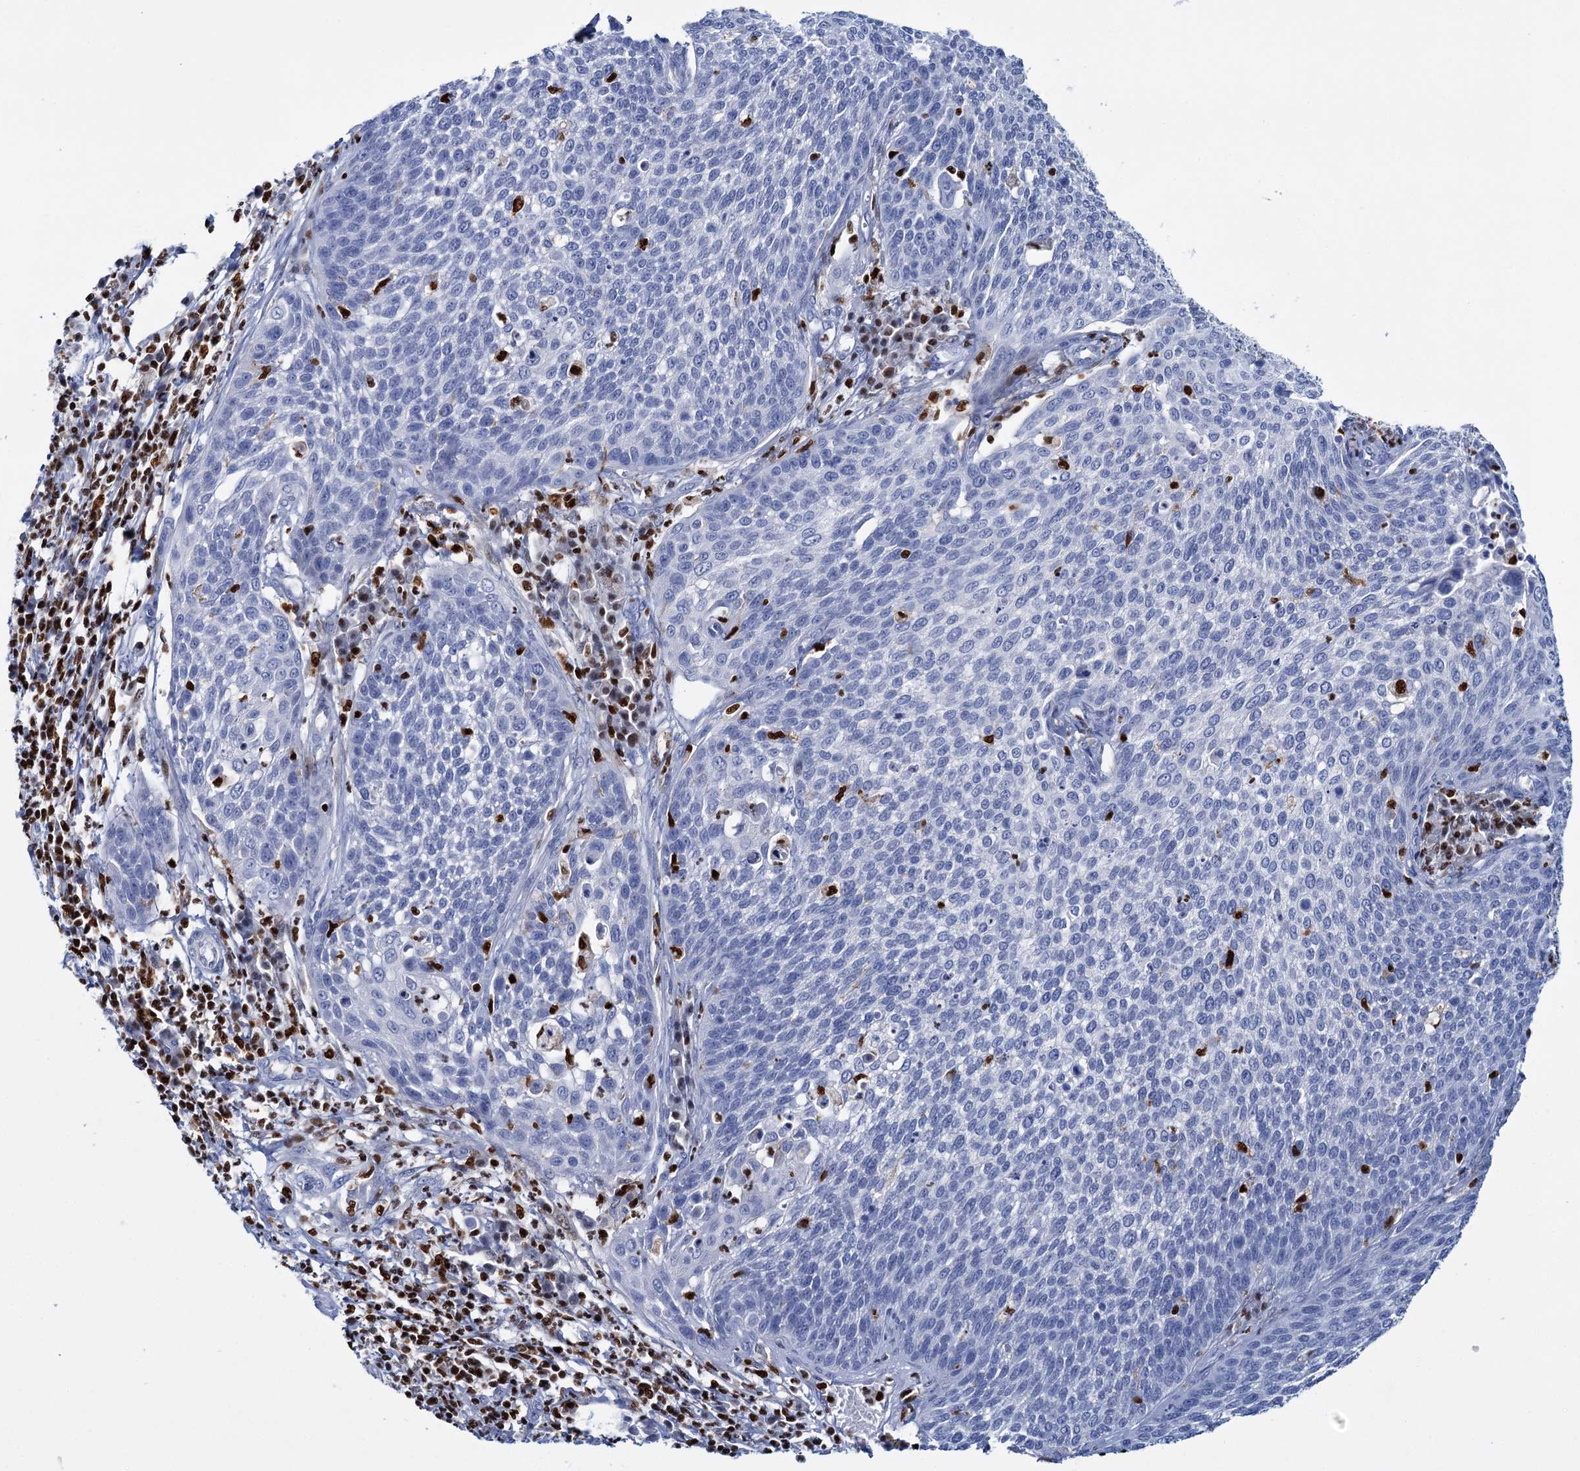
{"staining": {"intensity": "negative", "quantity": "none", "location": "none"}, "tissue": "cervical cancer", "cell_type": "Tumor cells", "image_type": "cancer", "snomed": [{"axis": "morphology", "description": "Squamous cell carcinoma, NOS"}, {"axis": "topography", "description": "Cervix"}], "caption": "Immunohistochemistry (IHC) image of neoplastic tissue: human cervical cancer (squamous cell carcinoma) stained with DAB (3,3'-diaminobenzidine) displays no significant protein expression in tumor cells.", "gene": "CELF2", "patient": {"sex": "female", "age": 34}}